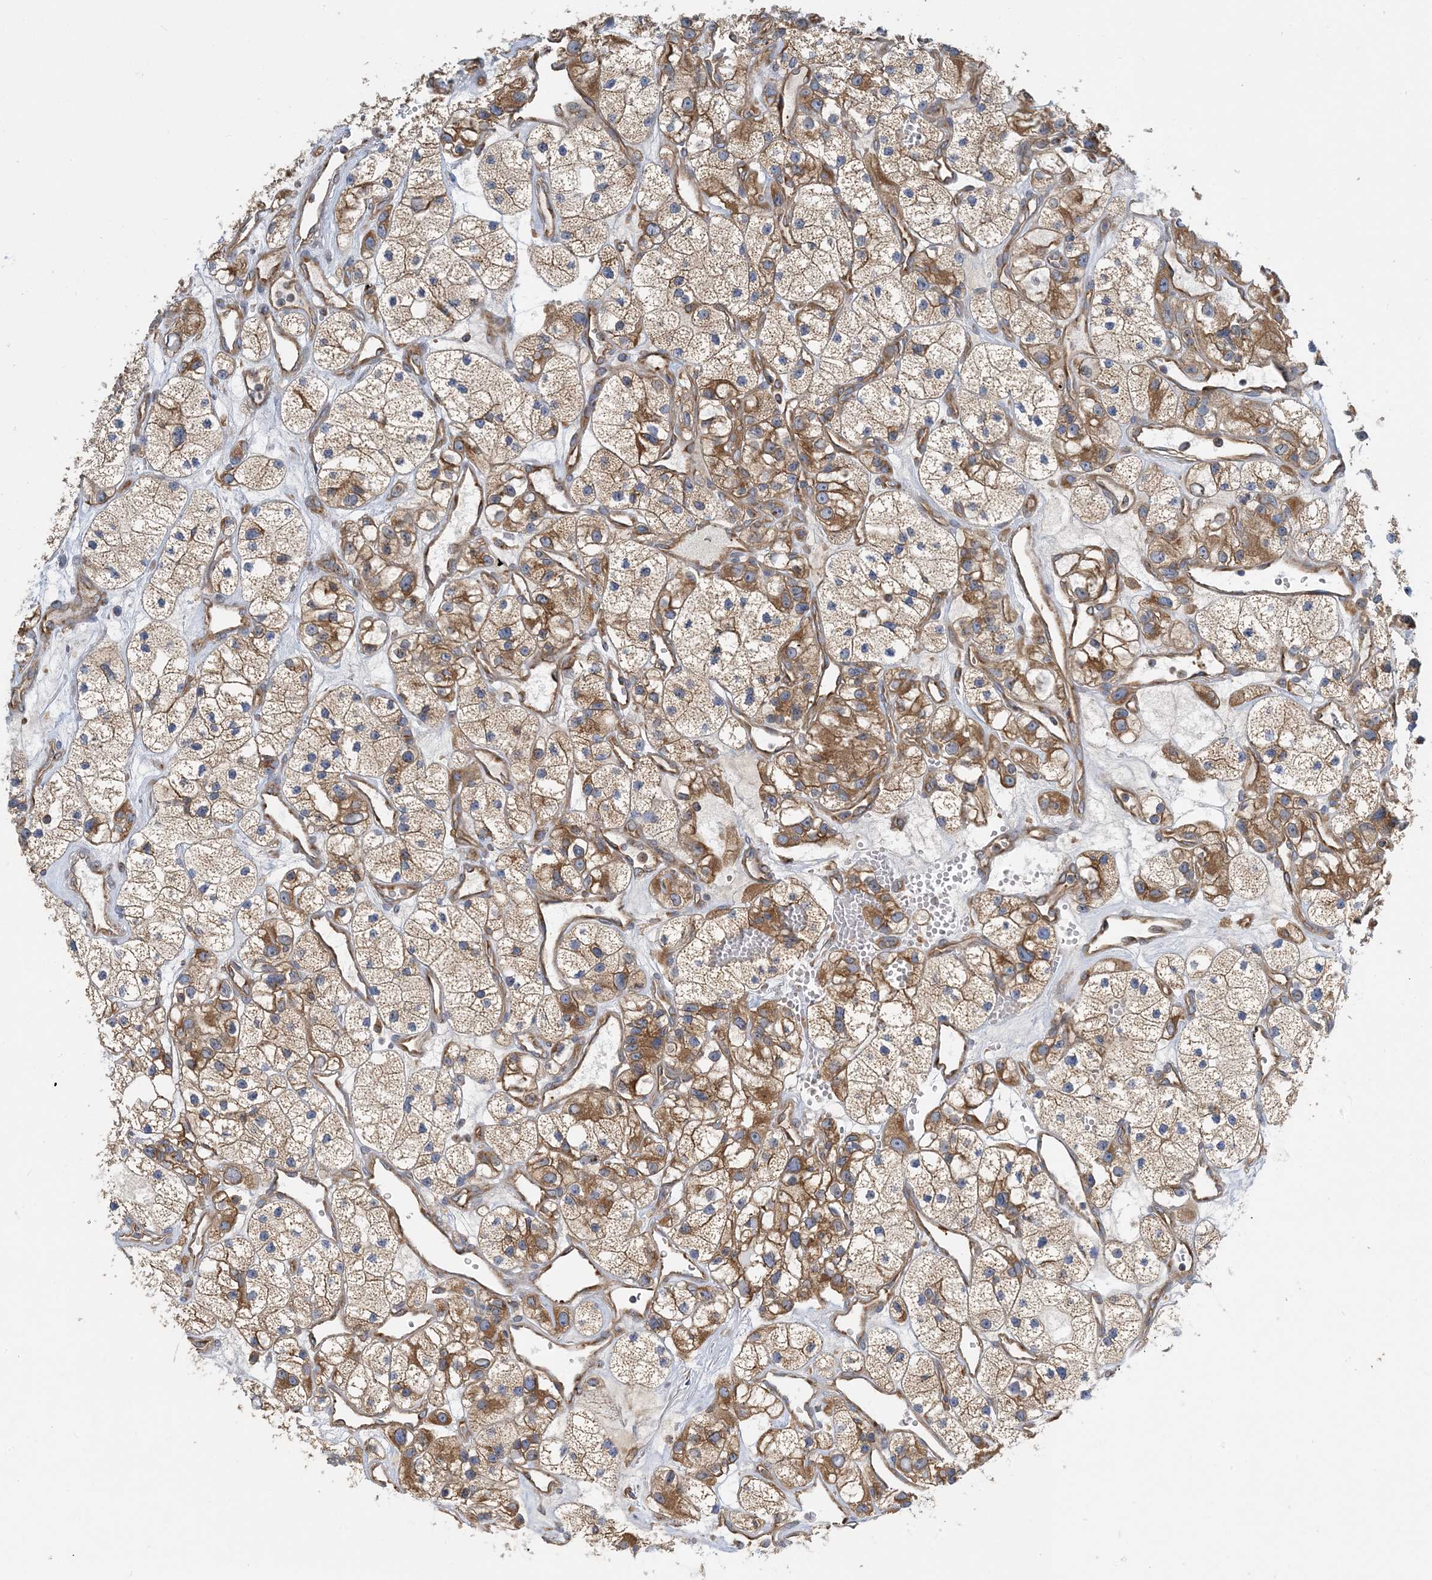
{"staining": {"intensity": "moderate", "quantity": ">75%", "location": "cytoplasmic/membranous"}, "tissue": "renal cancer", "cell_type": "Tumor cells", "image_type": "cancer", "snomed": [{"axis": "morphology", "description": "Adenocarcinoma, NOS"}, {"axis": "topography", "description": "Kidney"}], "caption": "Human renal cancer stained with a protein marker demonstrates moderate staining in tumor cells.", "gene": "SIDT1", "patient": {"sex": "female", "age": 57}}